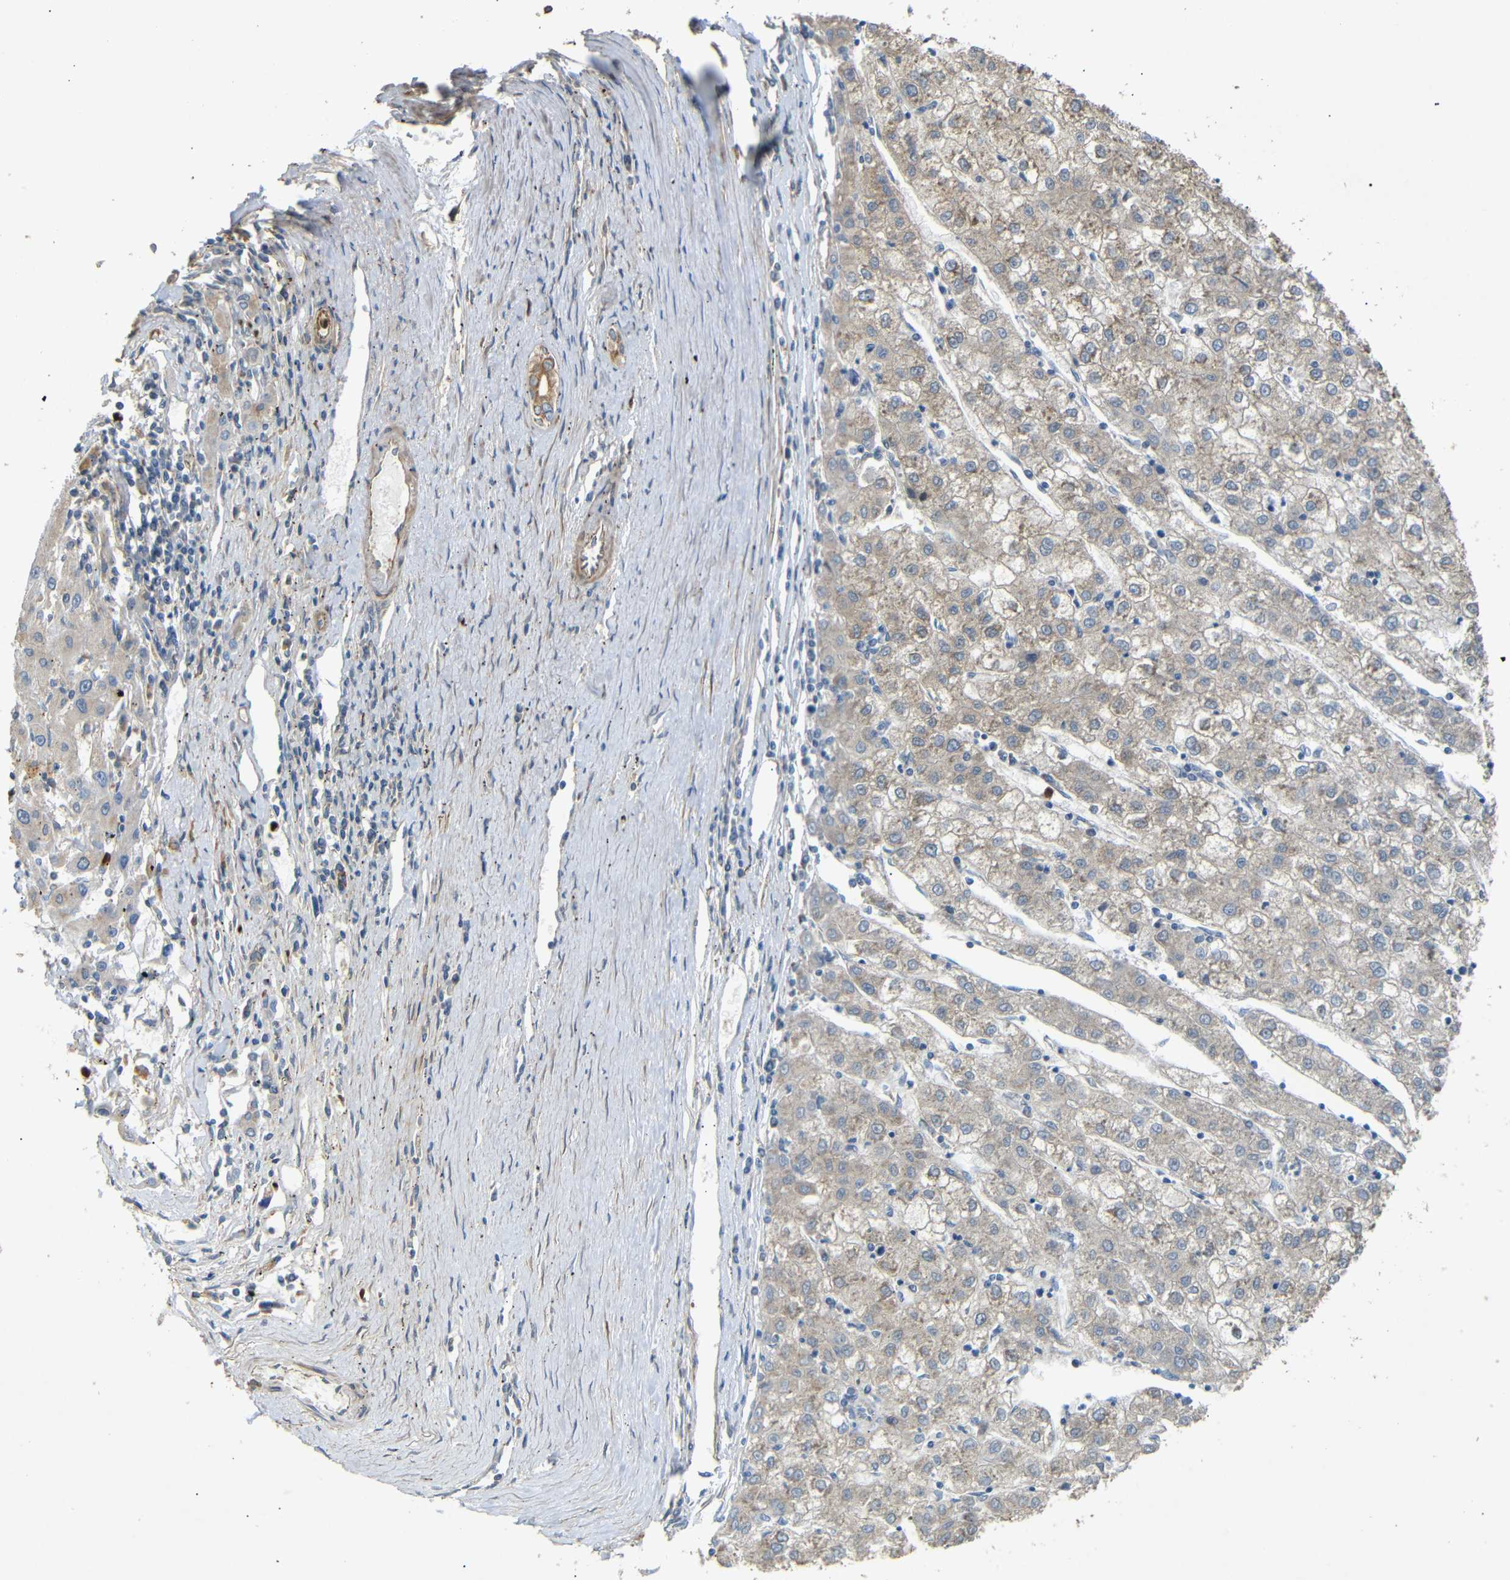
{"staining": {"intensity": "weak", "quantity": "25%-75%", "location": "cytoplasmic/membranous"}, "tissue": "liver cancer", "cell_type": "Tumor cells", "image_type": "cancer", "snomed": [{"axis": "morphology", "description": "Carcinoma, Hepatocellular, NOS"}, {"axis": "topography", "description": "Liver"}], "caption": "Immunohistochemical staining of human liver cancer displays low levels of weak cytoplasmic/membranous protein staining in about 25%-75% of tumor cells.", "gene": "BTF3", "patient": {"sex": "male", "age": 72}}